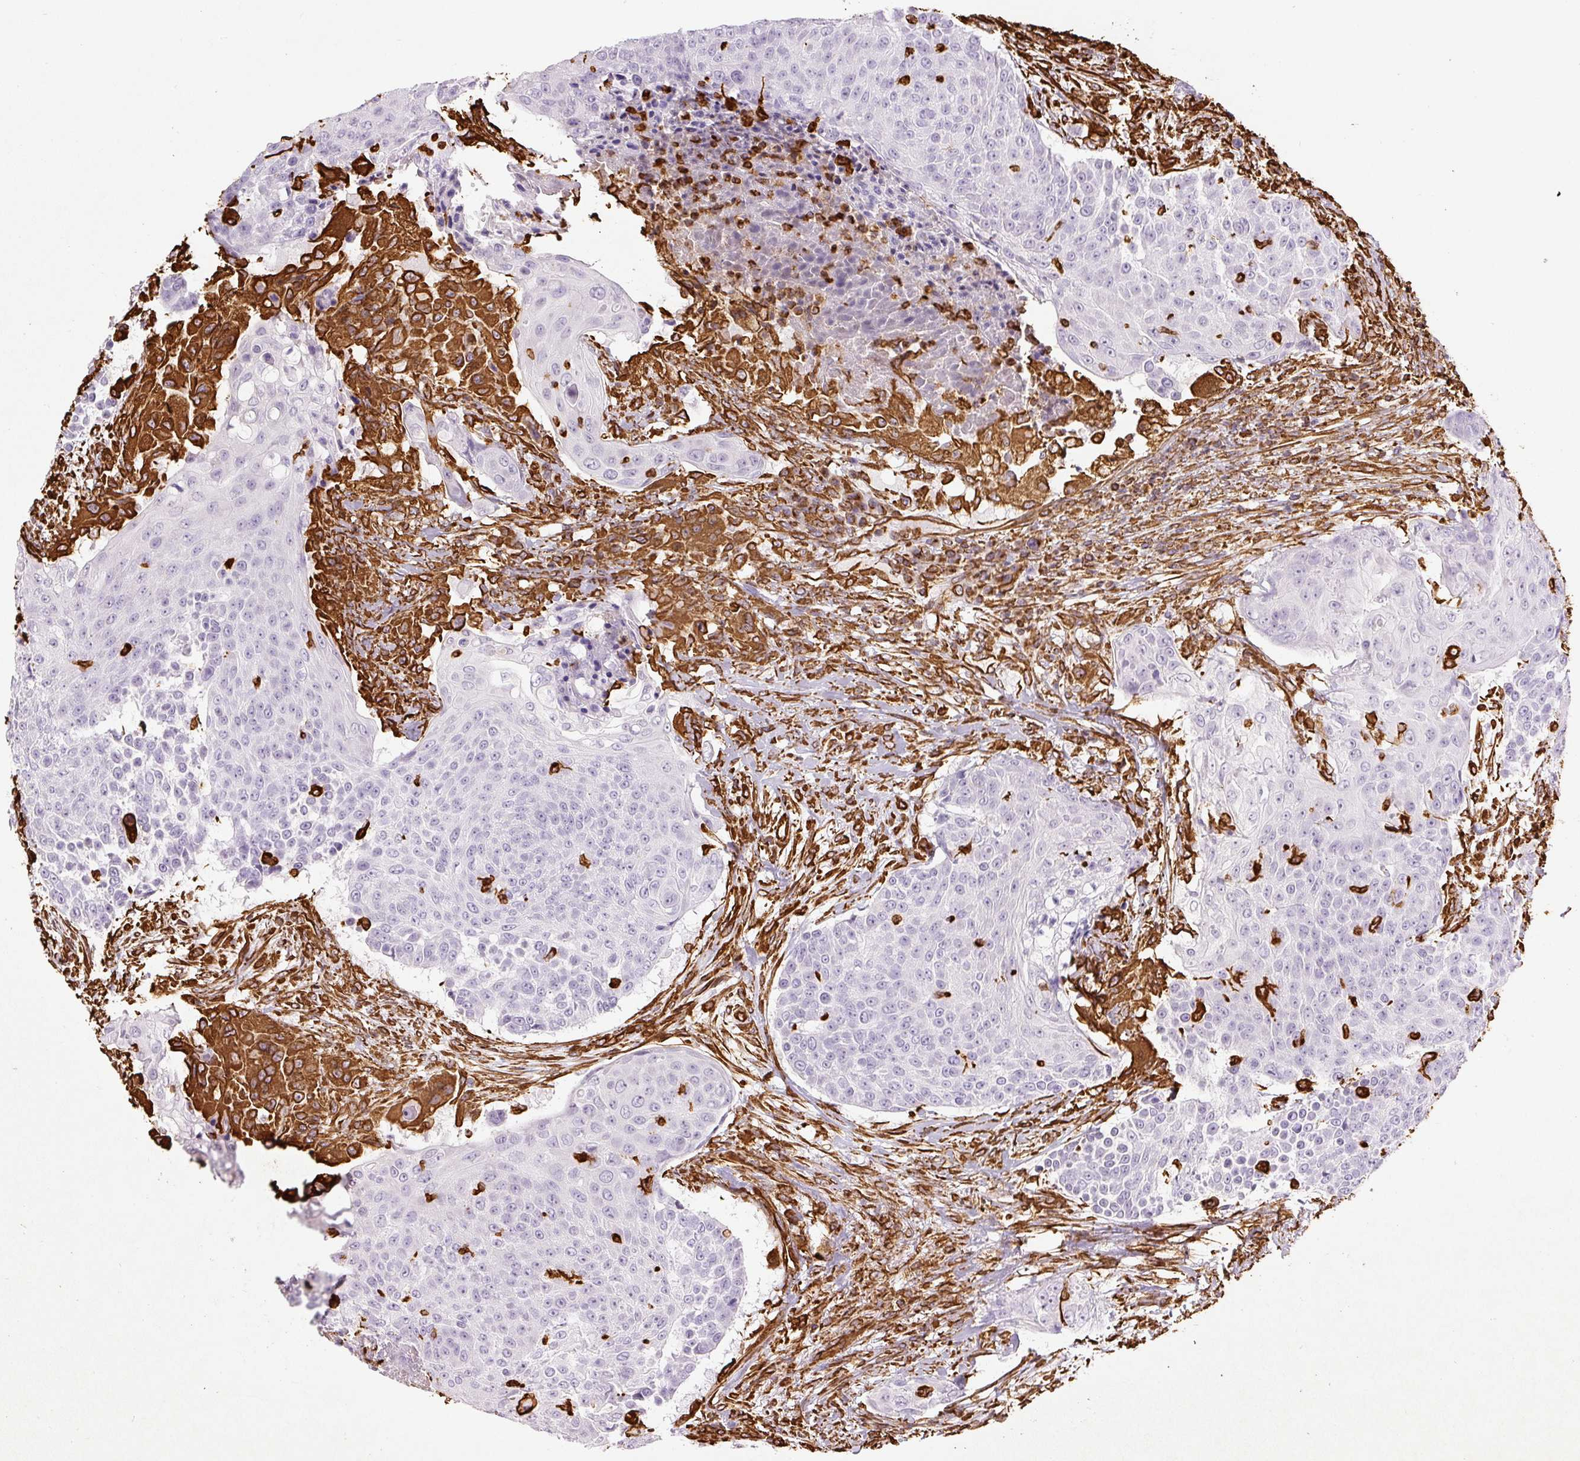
{"staining": {"intensity": "negative", "quantity": "none", "location": "none"}, "tissue": "urothelial cancer", "cell_type": "Tumor cells", "image_type": "cancer", "snomed": [{"axis": "morphology", "description": "Urothelial carcinoma, High grade"}, {"axis": "topography", "description": "Urinary bladder"}], "caption": "Photomicrograph shows no significant protein staining in tumor cells of high-grade urothelial carcinoma.", "gene": "VIM", "patient": {"sex": "female", "age": 63}}